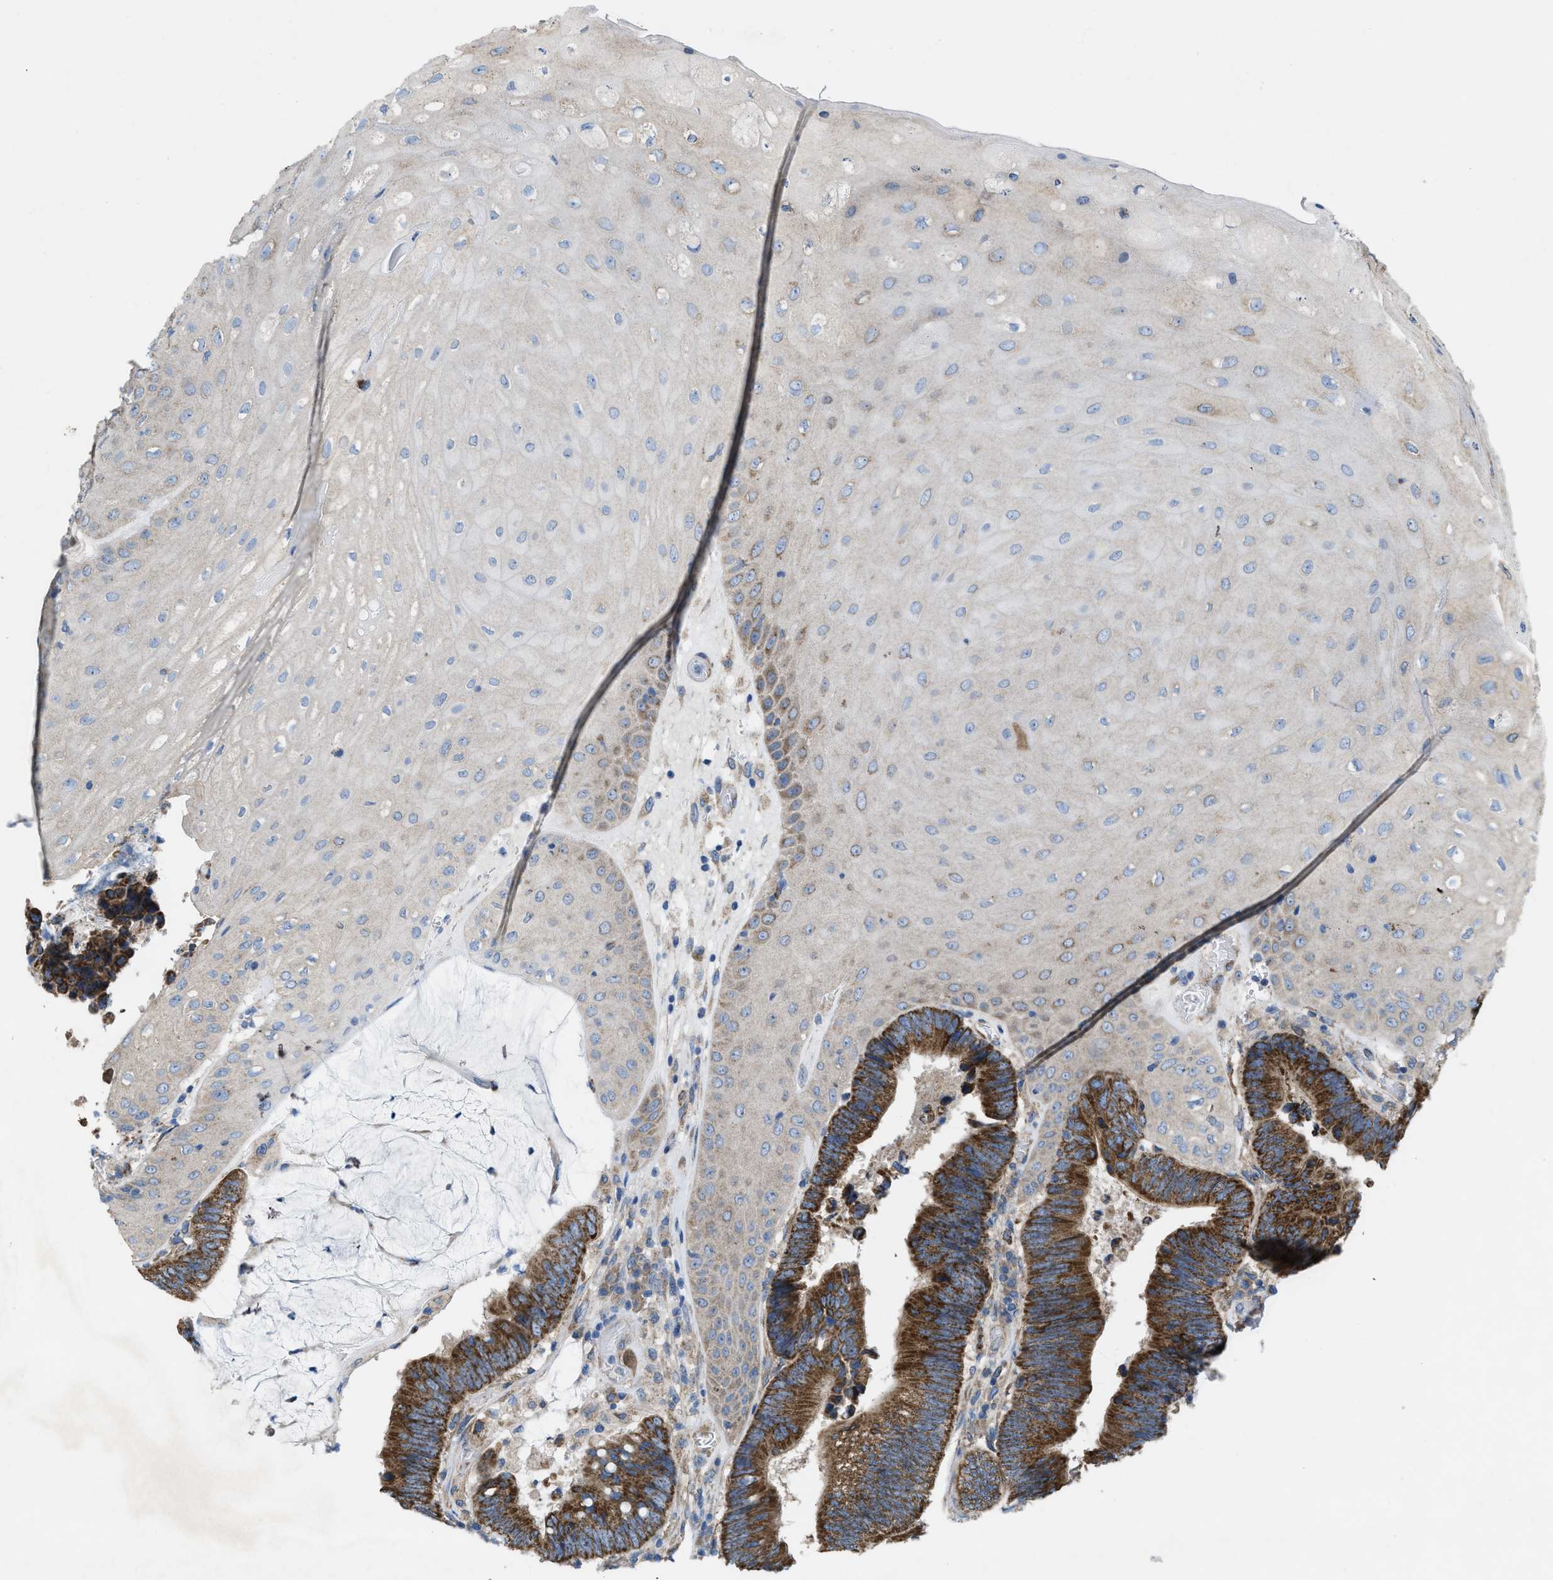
{"staining": {"intensity": "strong", "quantity": ">75%", "location": "cytoplasmic/membranous"}, "tissue": "colorectal cancer", "cell_type": "Tumor cells", "image_type": "cancer", "snomed": [{"axis": "morphology", "description": "Adenocarcinoma, NOS"}, {"axis": "topography", "description": "Rectum"}, {"axis": "topography", "description": "Anal"}], "caption": "Human colorectal cancer stained with a brown dye demonstrates strong cytoplasmic/membranous positive staining in about >75% of tumor cells.", "gene": "DOLPP1", "patient": {"sex": "female", "age": 89}}